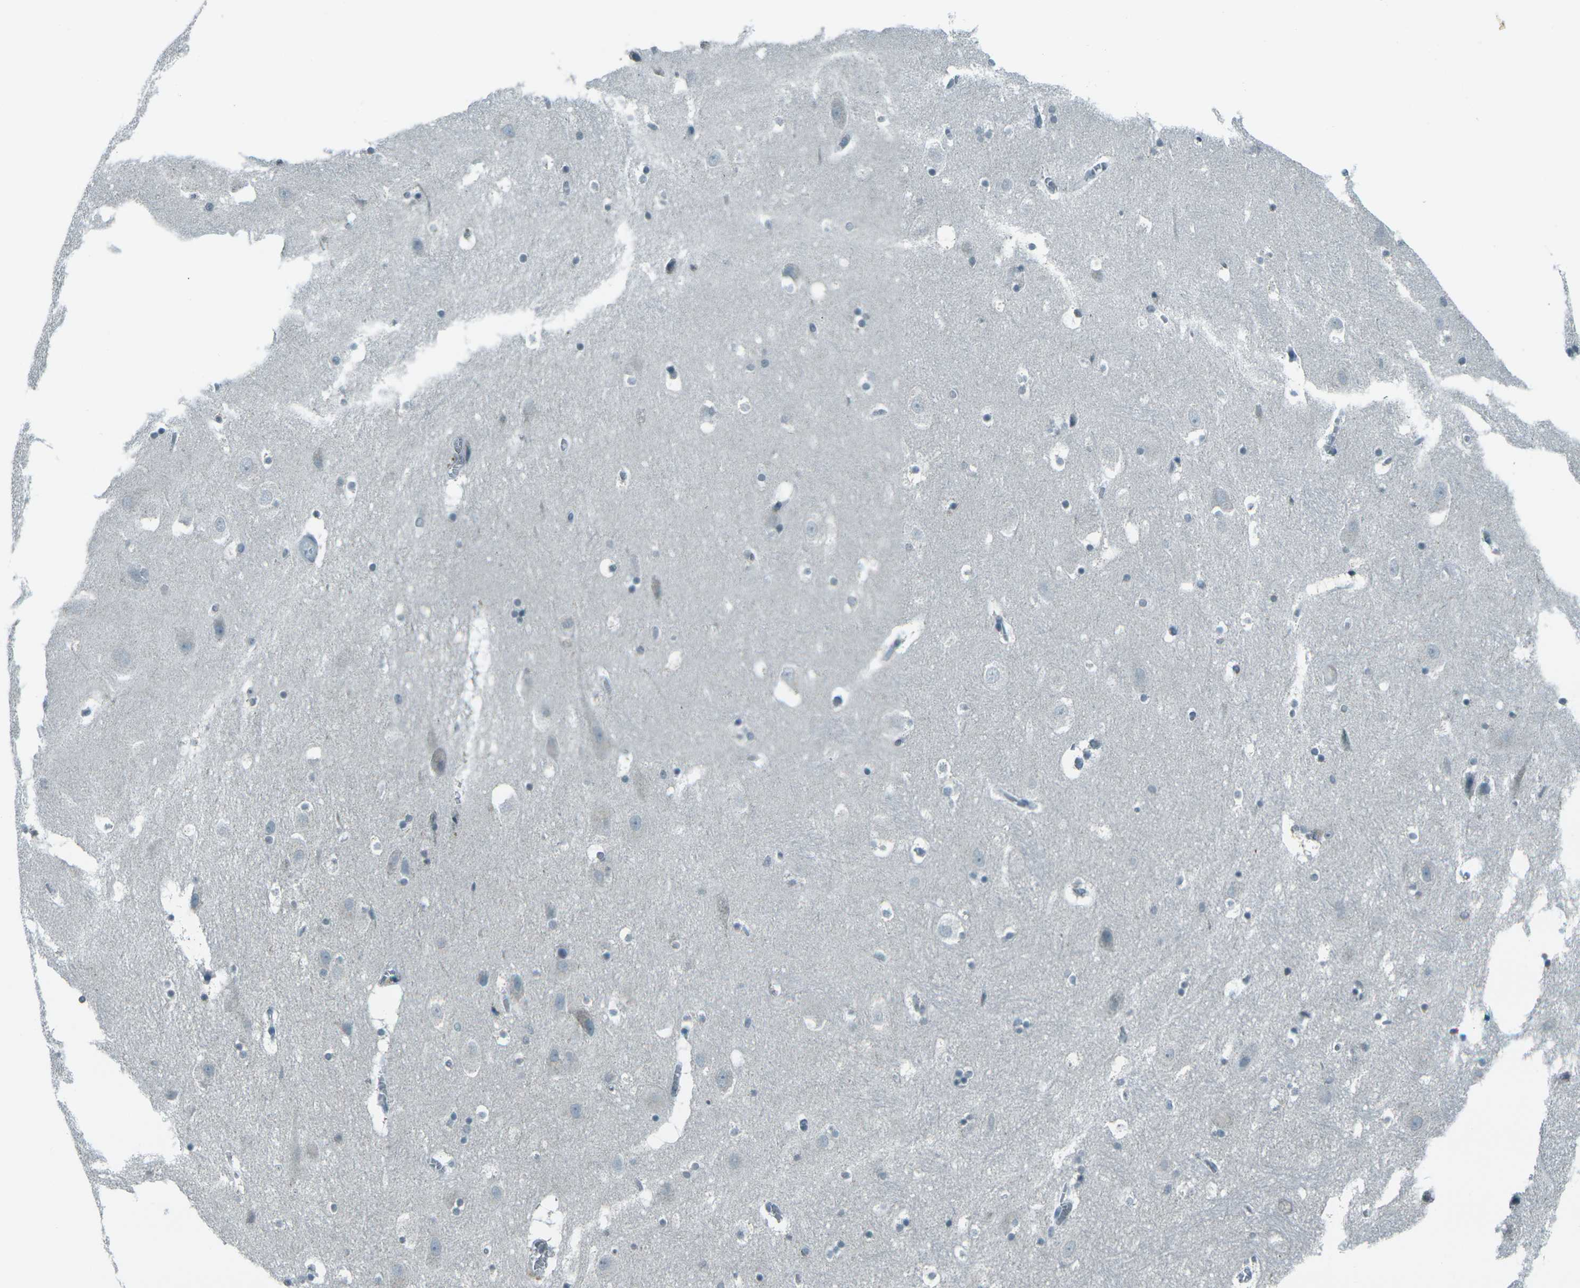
{"staining": {"intensity": "negative", "quantity": "none", "location": "none"}, "tissue": "hippocampus", "cell_type": "Glial cells", "image_type": "normal", "snomed": [{"axis": "morphology", "description": "Normal tissue, NOS"}, {"axis": "topography", "description": "Hippocampus"}], "caption": "This is an immunohistochemistry micrograph of normal human hippocampus. There is no expression in glial cells.", "gene": "H2BC1", "patient": {"sex": "male", "age": 45}}